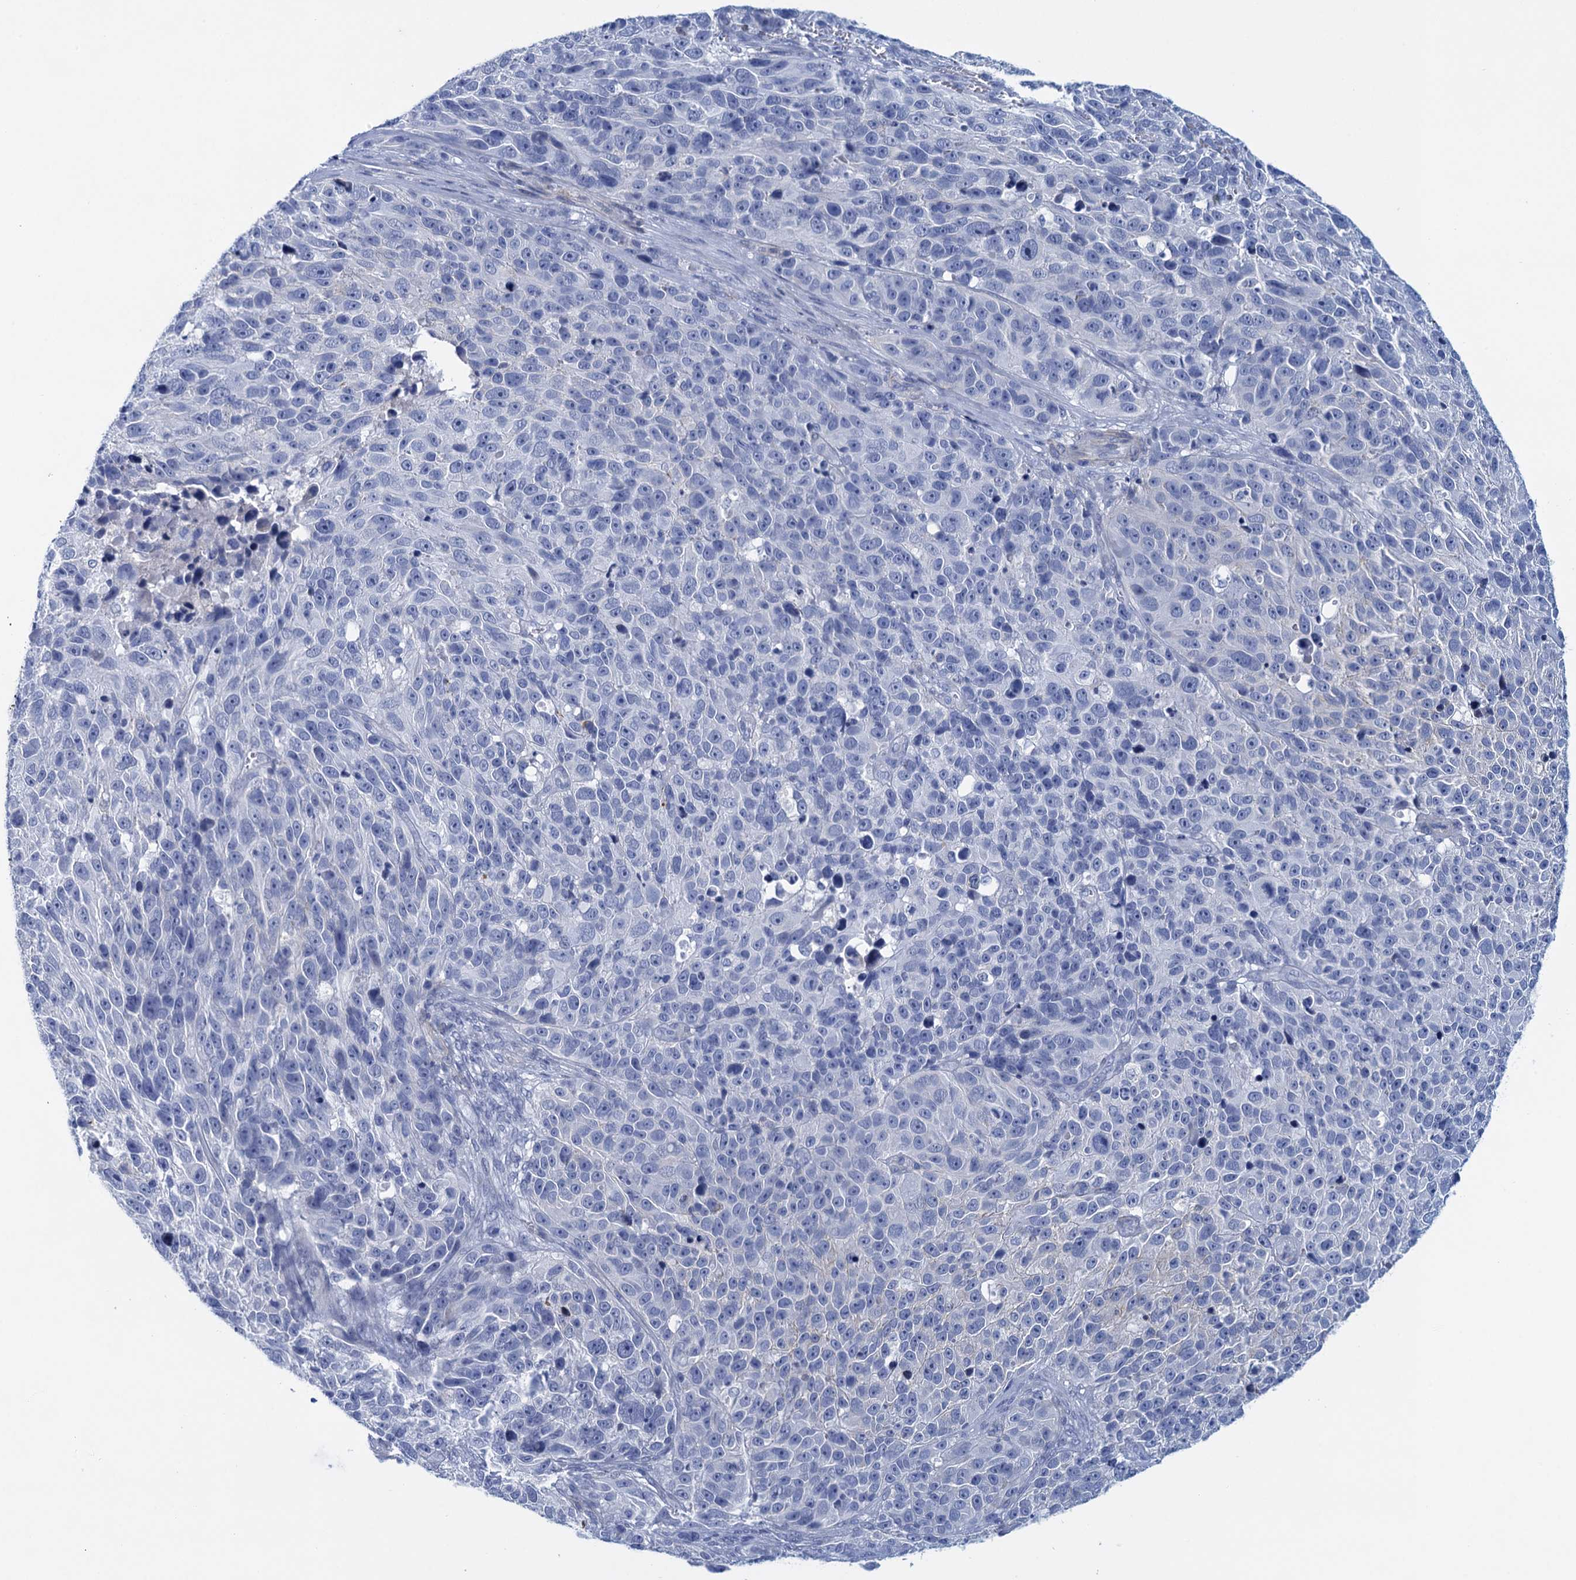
{"staining": {"intensity": "negative", "quantity": "none", "location": "none"}, "tissue": "melanoma", "cell_type": "Tumor cells", "image_type": "cancer", "snomed": [{"axis": "morphology", "description": "Malignant melanoma, NOS"}, {"axis": "topography", "description": "Skin"}], "caption": "Human melanoma stained for a protein using immunohistochemistry exhibits no staining in tumor cells.", "gene": "RHCG", "patient": {"sex": "male", "age": 84}}